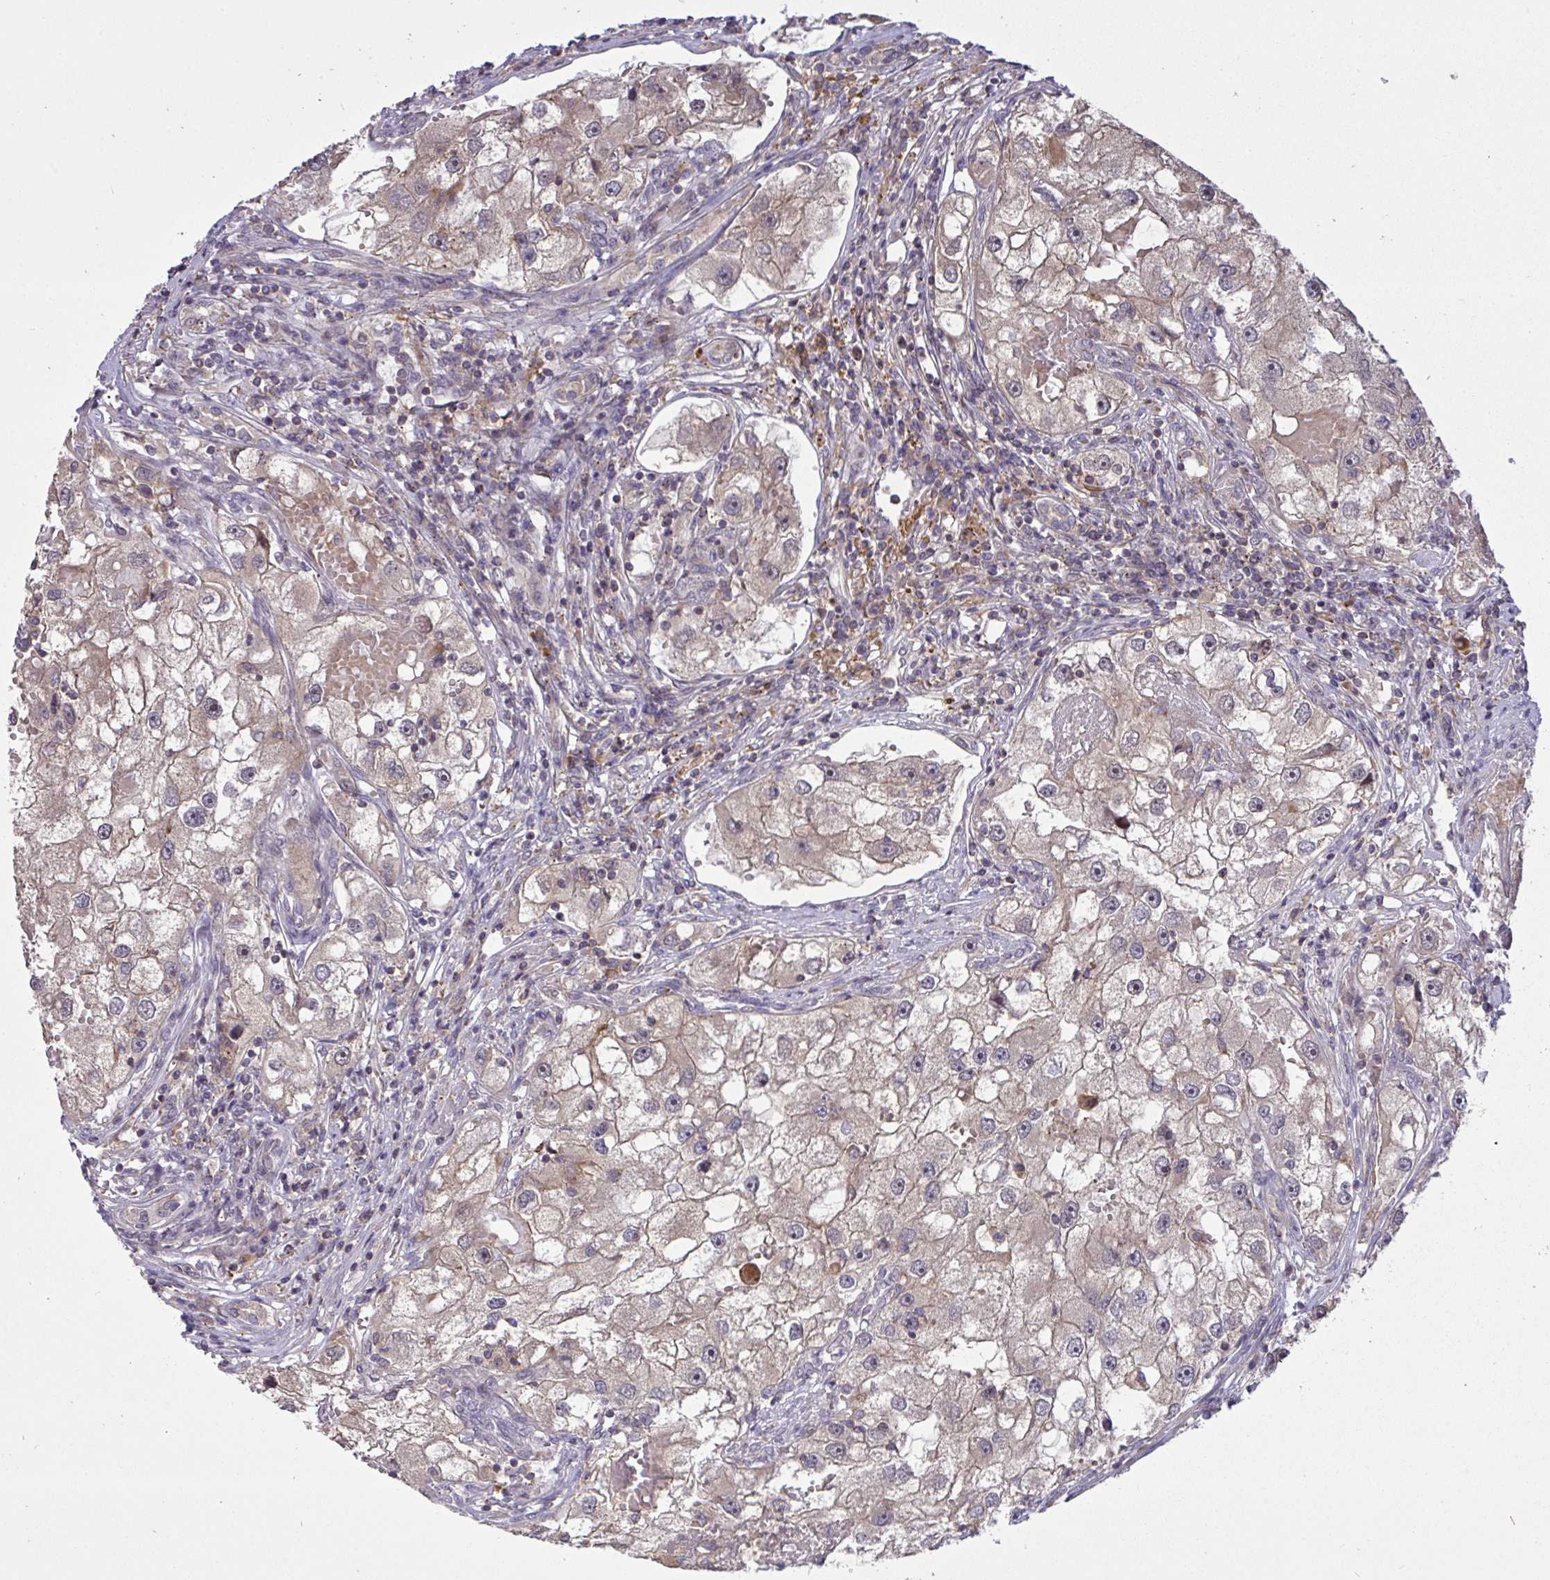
{"staining": {"intensity": "weak", "quantity": "25%-75%", "location": "cytoplasmic/membranous"}, "tissue": "renal cancer", "cell_type": "Tumor cells", "image_type": "cancer", "snomed": [{"axis": "morphology", "description": "Adenocarcinoma, NOS"}, {"axis": "topography", "description": "Kidney"}], "caption": "This histopathology image reveals immunohistochemistry staining of human renal adenocarcinoma, with low weak cytoplasmic/membranous expression in about 25%-75% of tumor cells.", "gene": "SLC9A6", "patient": {"sex": "male", "age": 63}}